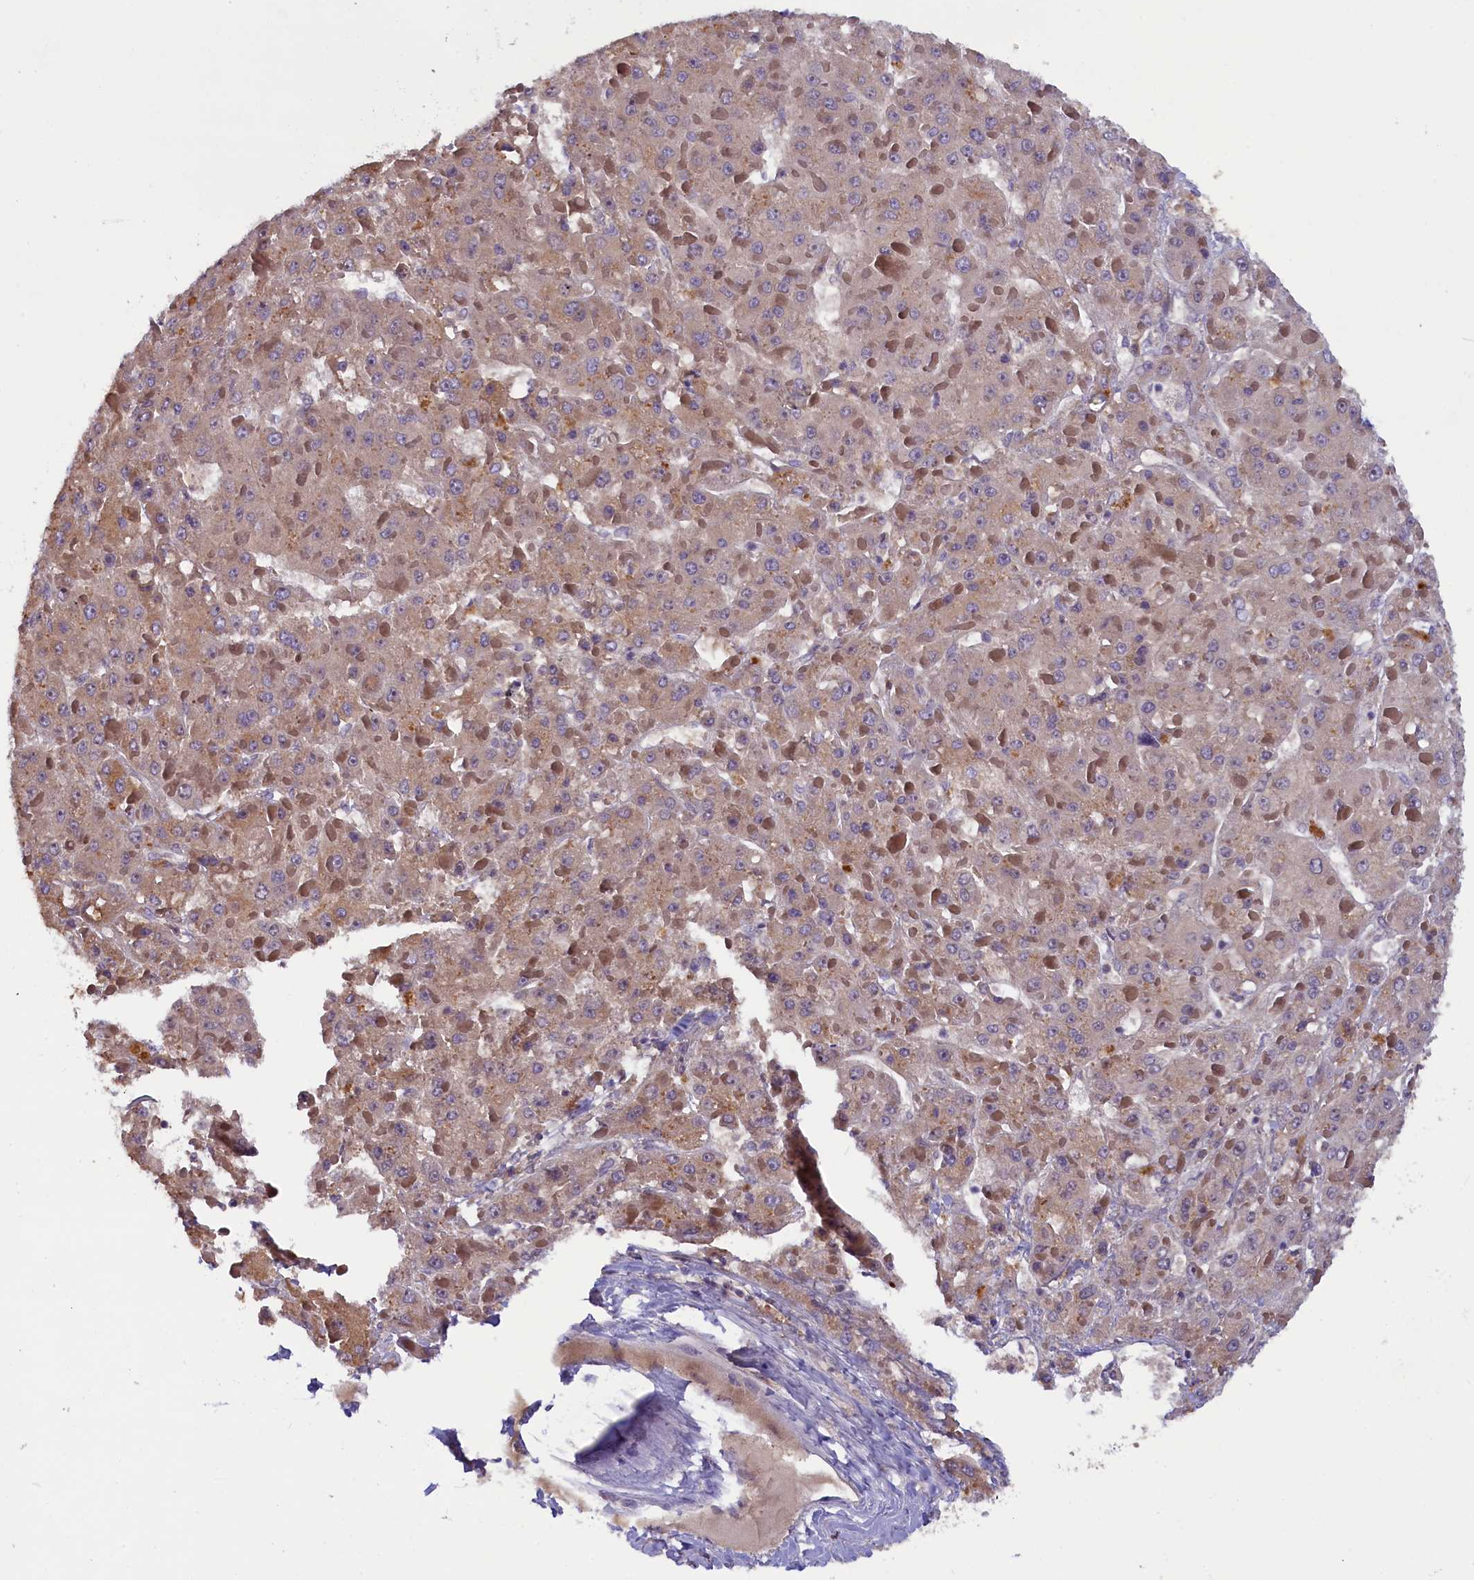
{"staining": {"intensity": "weak", "quantity": "25%-75%", "location": "cytoplasmic/membranous"}, "tissue": "liver cancer", "cell_type": "Tumor cells", "image_type": "cancer", "snomed": [{"axis": "morphology", "description": "Carcinoma, Hepatocellular, NOS"}, {"axis": "topography", "description": "Liver"}], "caption": "Tumor cells exhibit weak cytoplasmic/membranous positivity in approximately 25%-75% of cells in liver hepatocellular carcinoma.", "gene": "CCDC9B", "patient": {"sex": "female", "age": 73}}